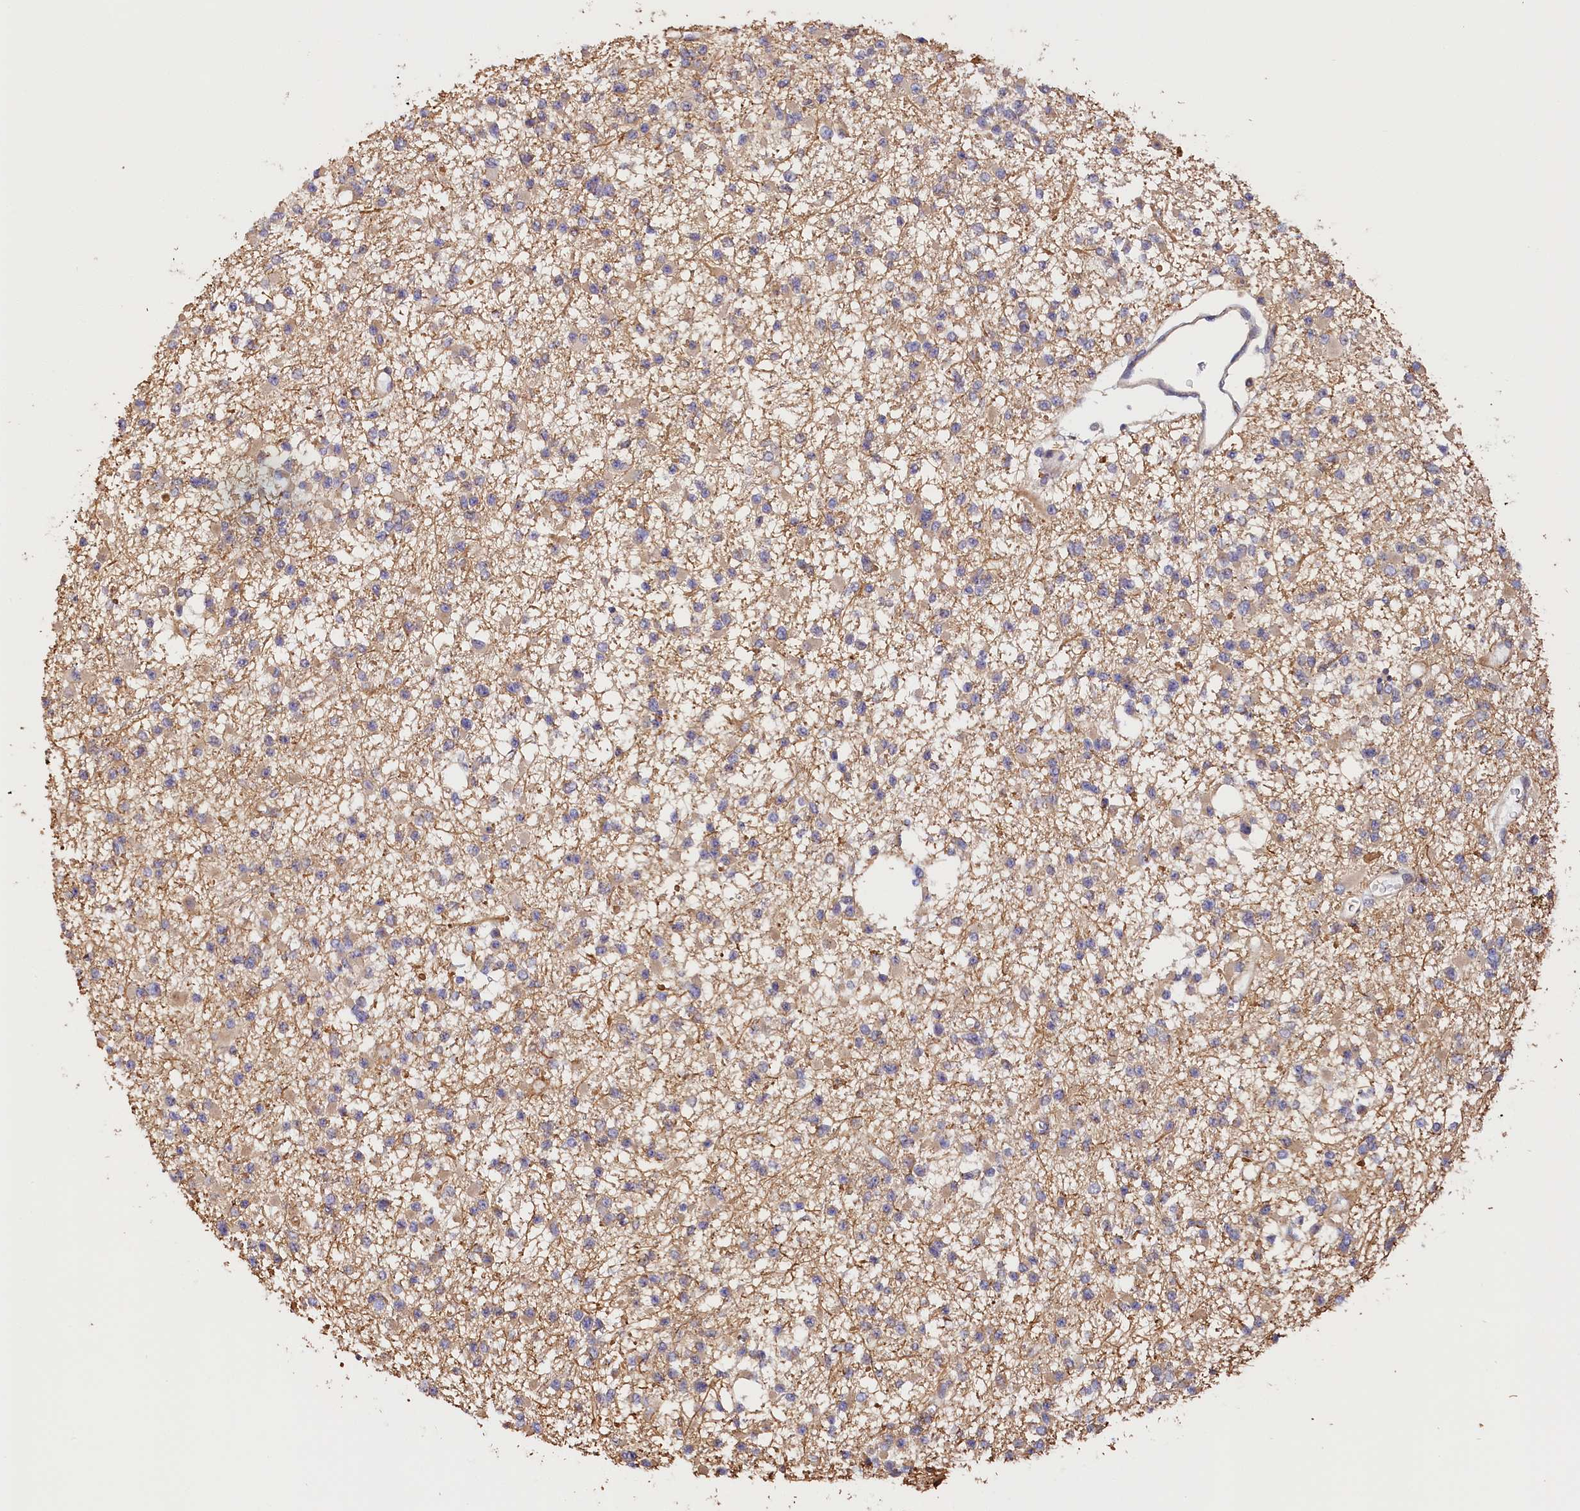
{"staining": {"intensity": "negative", "quantity": "none", "location": "none"}, "tissue": "glioma", "cell_type": "Tumor cells", "image_type": "cancer", "snomed": [{"axis": "morphology", "description": "Glioma, malignant, Low grade"}, {"axis": "topography", "description": "Brain"}], "caption": "Glioma was stained to show a protein in brown. There is no significant expression in tumor cells.", "gene": "KATNB1", "patient": {"sex": "female", "age": 22}}